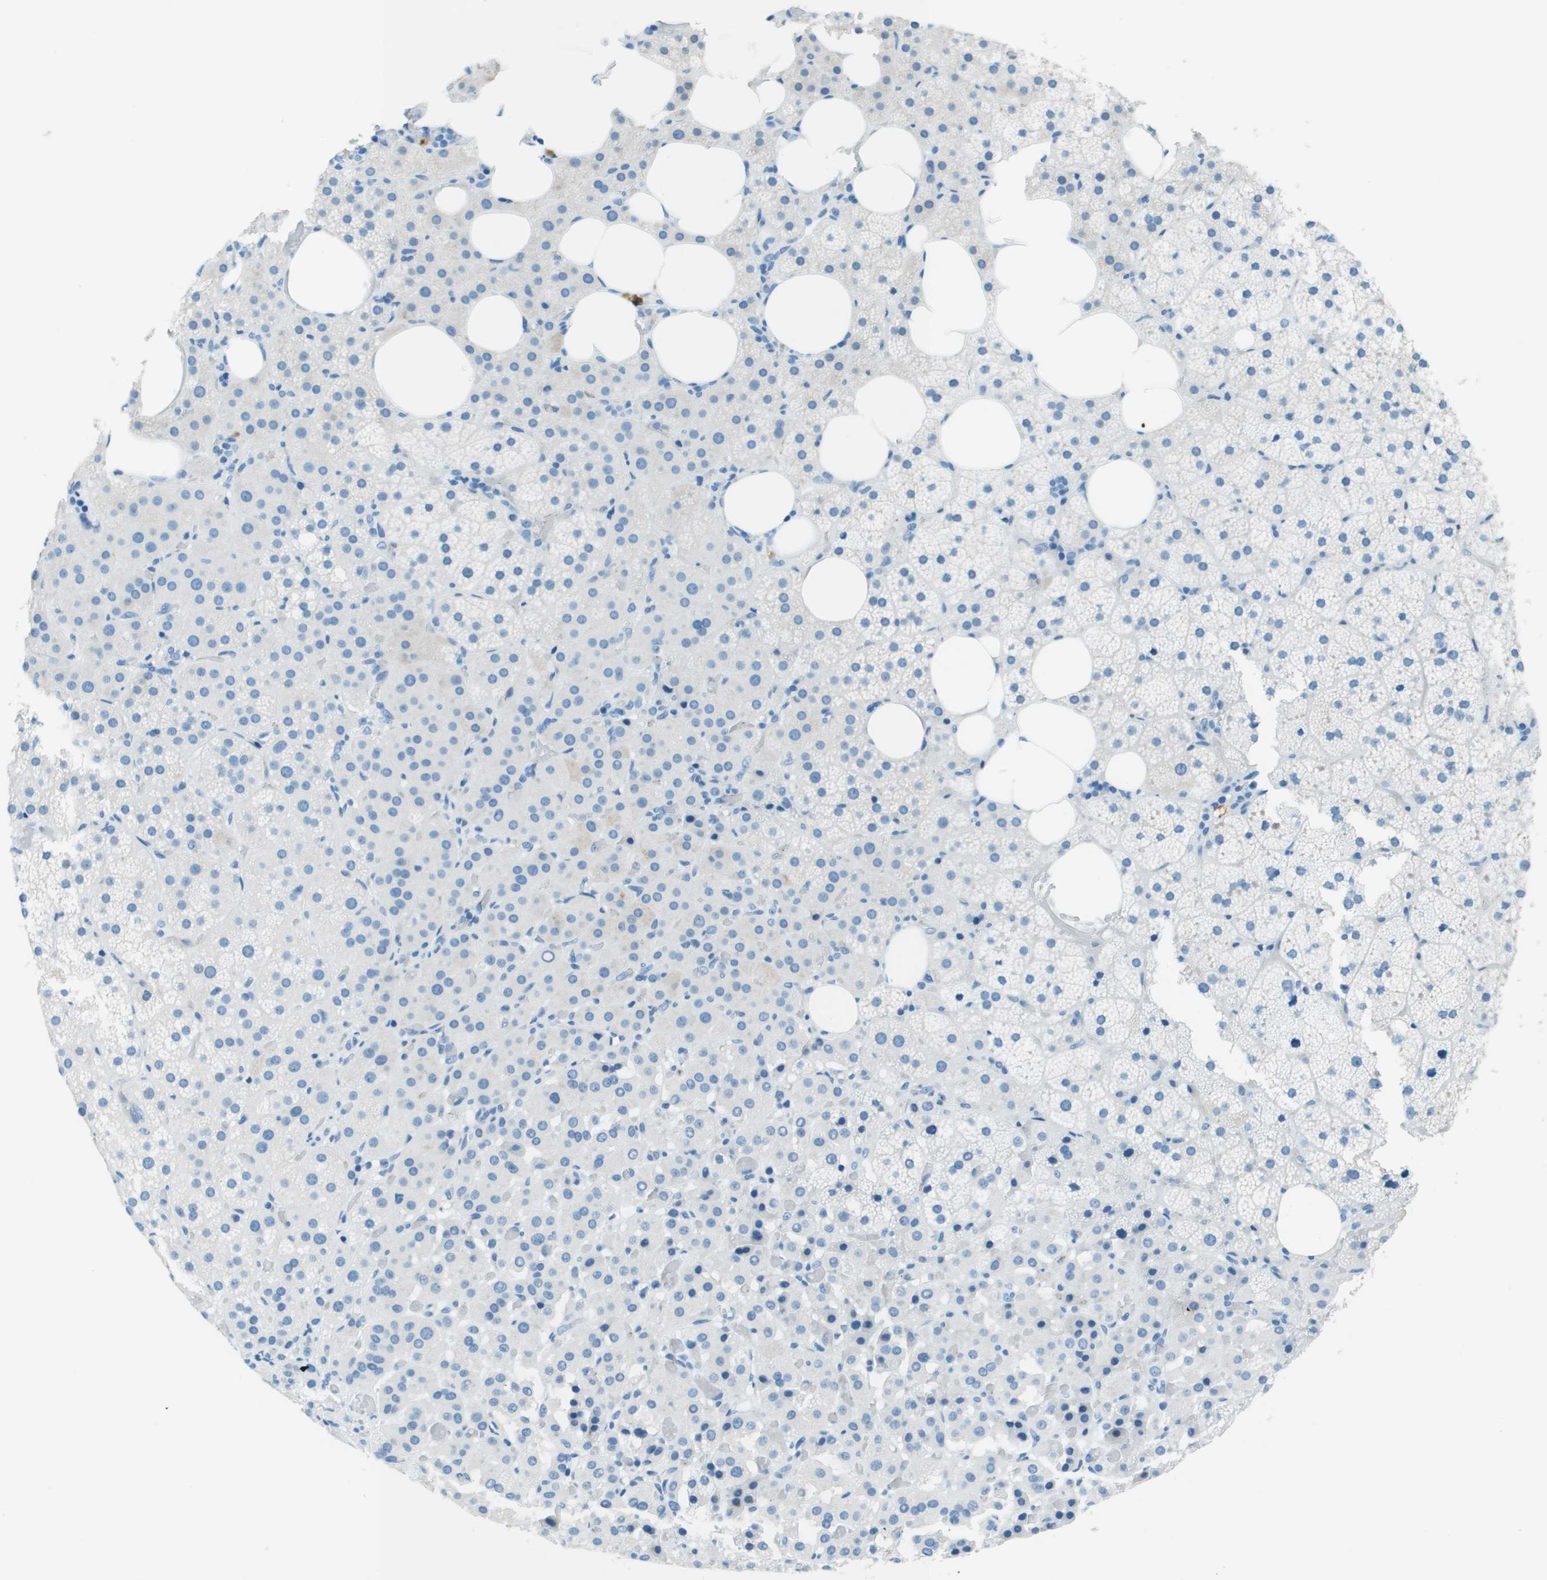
{"staining": {"intensity": "negative", "quantity": "none", "location": "none"}, "tissue": "adrenal gland", "cell_type": "Glandular cells", "image_type": "normal", "snomed": [{"axis": "morphology", "description": "Normal tissue, NOS"}, {"axis": "topography", "description": "Adrenal gland"}], "caption": "Glandular cells are negative for brown protein staining in unremarkable adrenal gland. (IHC, brightfield microscopy, high magnification).", "gene": "SLC16A10", "patient": {"sex": "female", "age": 59}}